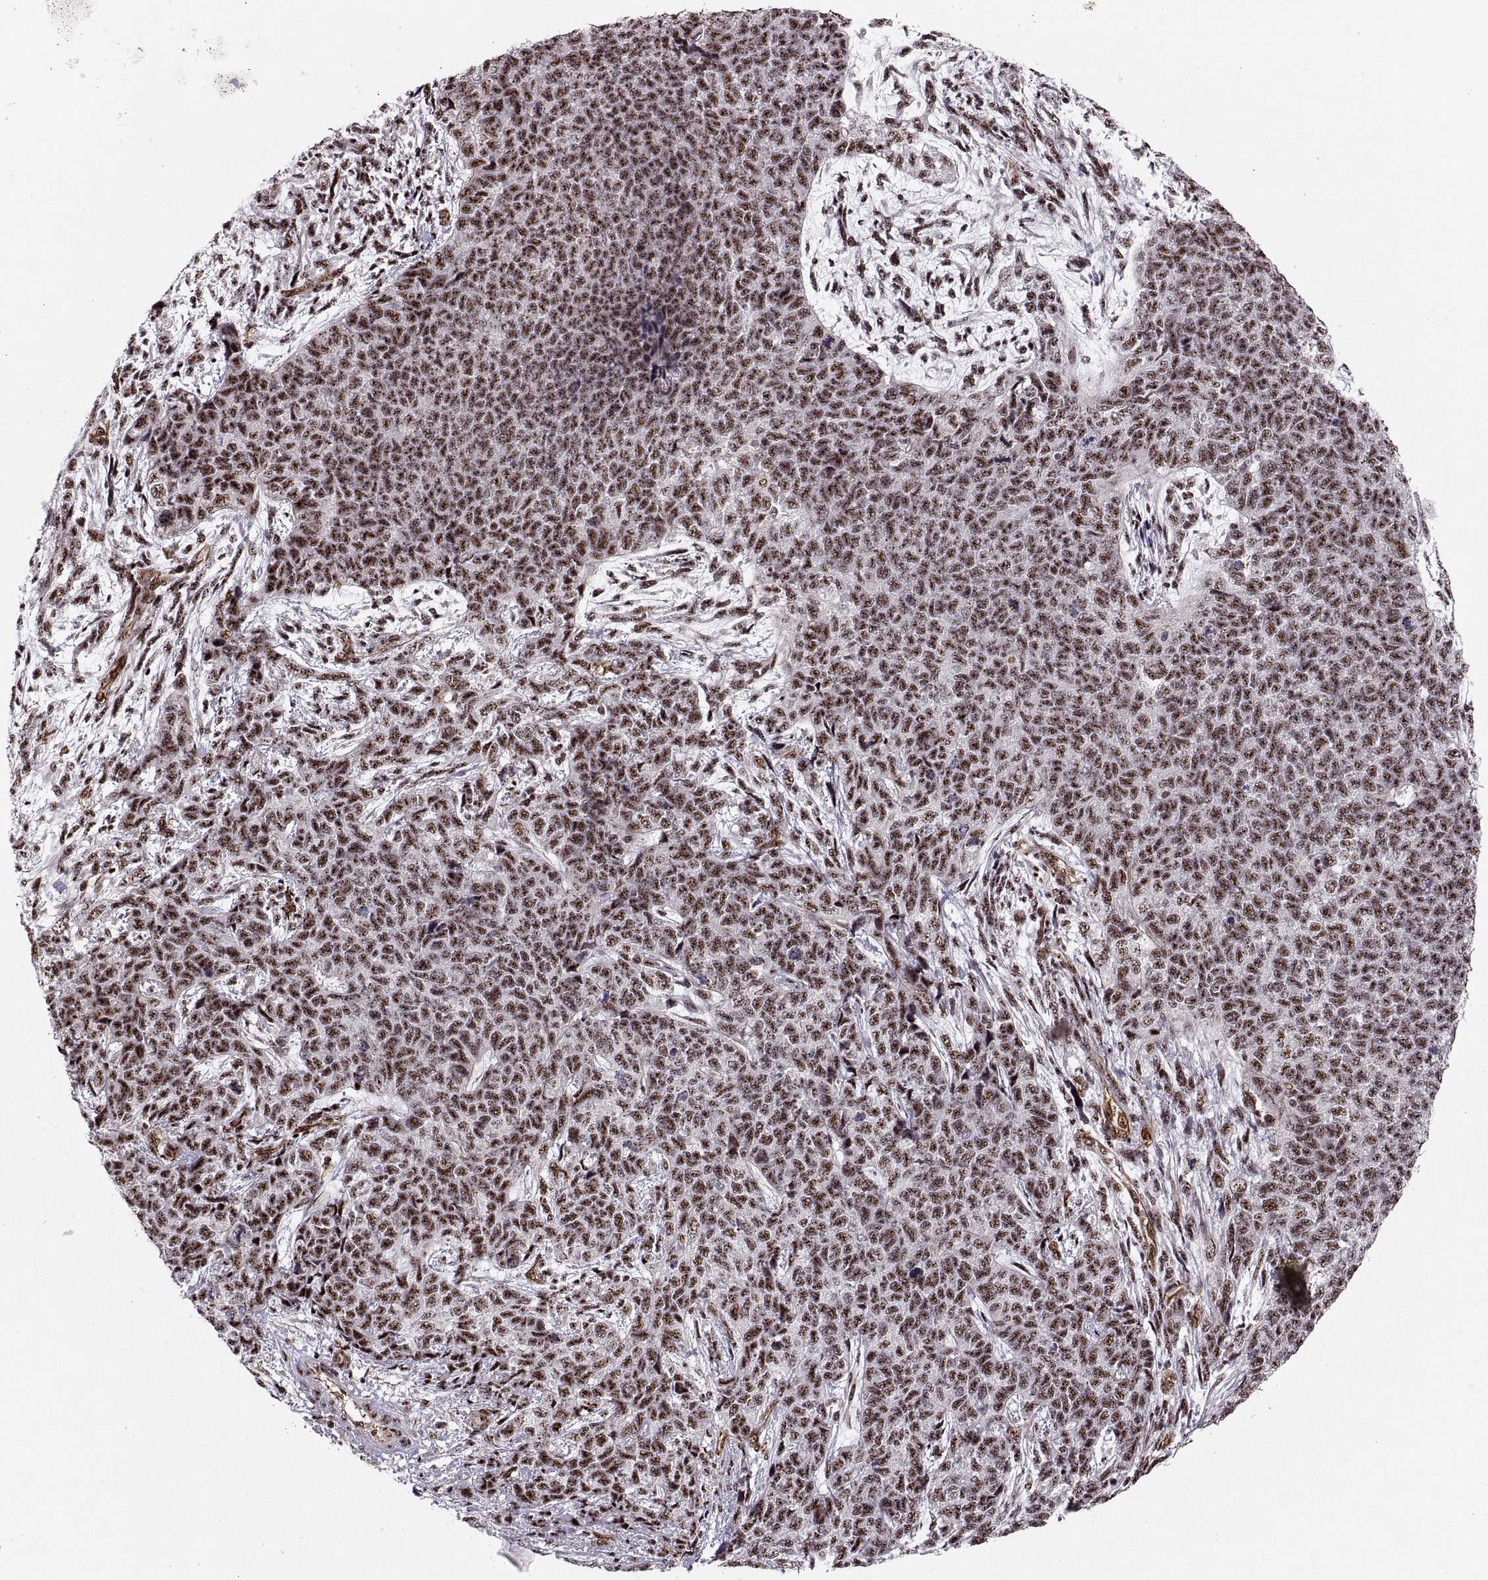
{"staining": {"intensity": "moderate", "quantity": ">75%", "location": "nuclear"}, "tissue": "cervical cancer", "cell_type": "Tumor cells", "image_type": "cancer", "snomed": [{"axis": "morphology", "description": "Squamous cell carcinoma, NOS"}, {"axis": "topography", "description": "Cervix"}], "caption": "Cervical cancer (squamous cell carcinoma) stained with DAB (3,3'-diaminobenzidine) immunohistochemistry demonstrates medium levels of moderate nuclear positivity in approximately >75% of tumor cells.", "gene": "ZCCHC17", "patient": {"sex": "female", "age": 63}}